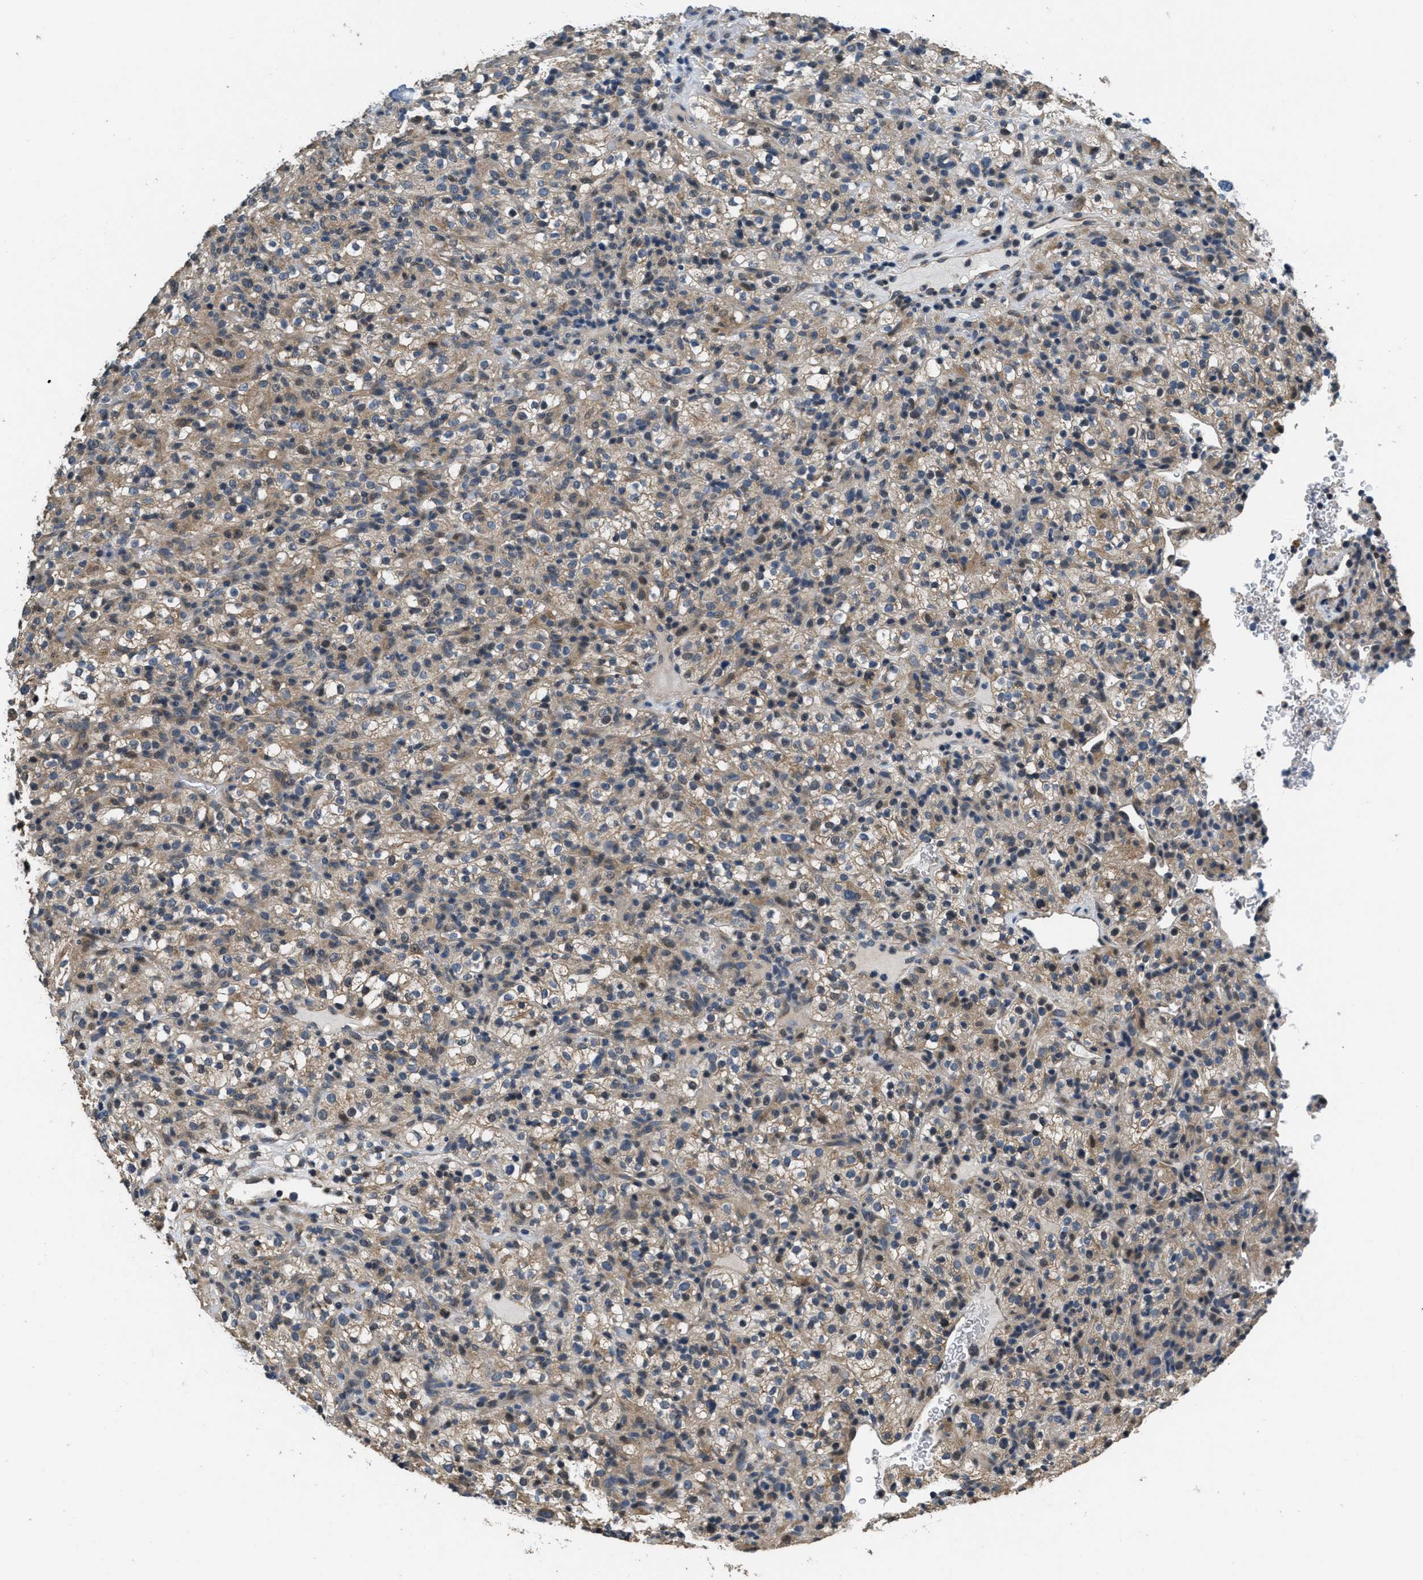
{"staining": {"intensity": "weak", "quantity": ">75%", "location": "cytoplasmic/membranous,nuclear"}, "tissue": "renal cancer", "cell_type": "Tumor cells", "image_type": "cancer", "snomed": [{"axis": "morphology", "description": "Normal tissue, NOS"}, {"axis": "morphology", "description": "Adenocarcinoma, NOS"}, {"axis": "topography", "description": "Kidney"}], "caption": "Renal adenocarcinoma stained with DAB immunohistochemistry (IHC) exhibits low levels of weak cytoplasmic/membranous and nuclear positivity in about >75% of tumor cells. (DAB (3,3'-diaminobenzidine) = brown stain, brightfield microscopy at high magnification).", "gene": "NAT1", "patient": {"sex": "female", "age": 72}}